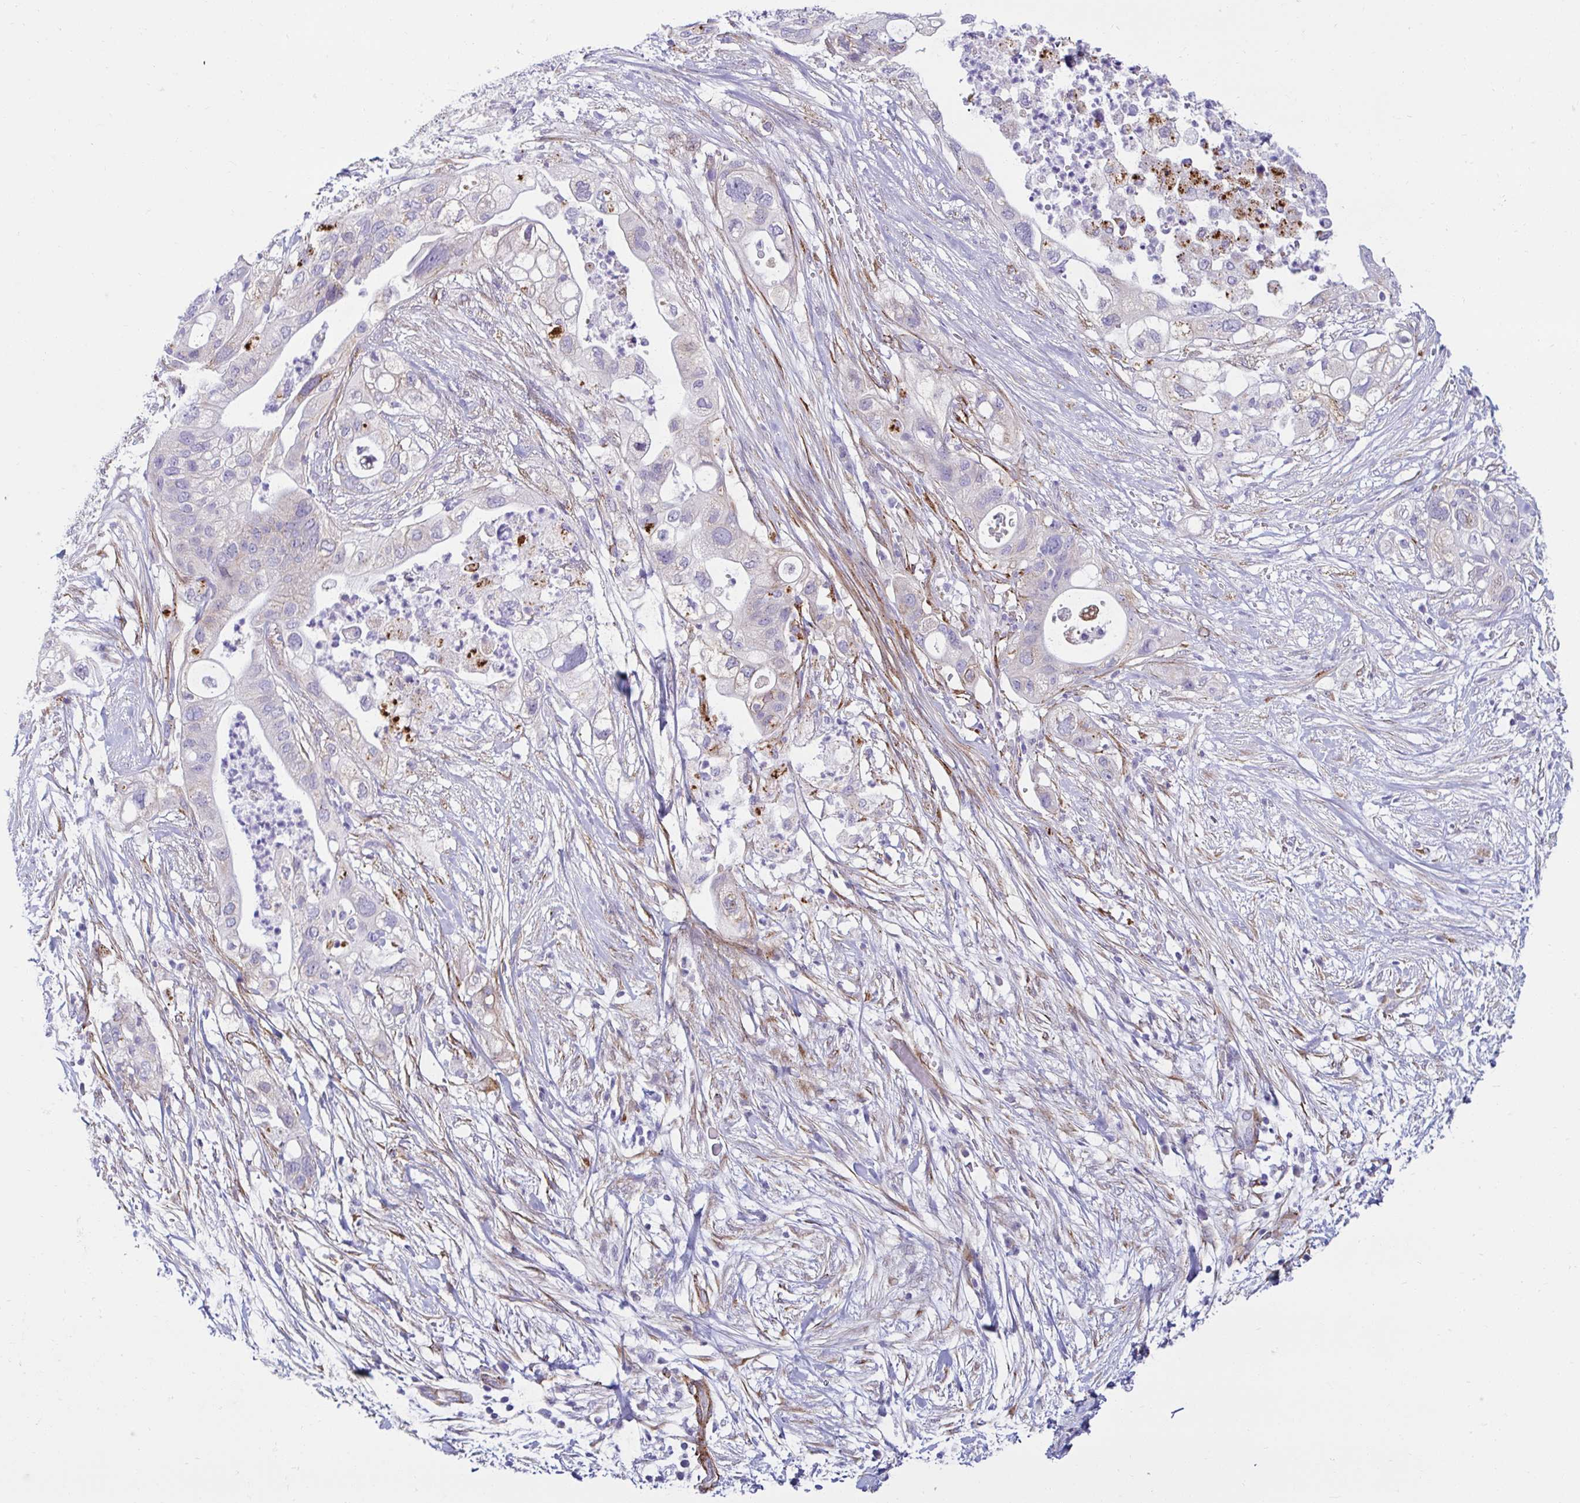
{"staining": {"intensity": "negative", "quantity": "none", "location": "none"}, "tissue": "pancreatic cancer", "cell_type": "Tumor cells", "image_type": "cancer", "snomed": [{"axis": "morphology", "description": "Adenocarcinoma, NOS"}, {"axis": "topography", "description": "Pancreas"}], "caption": "Adenocarcinoma (pancreatic) stained for a protein using IHC demonstrates no expression tumor cells.", "gene": "ANKRD62", "patient": {"sex": "female", "age": 72}}